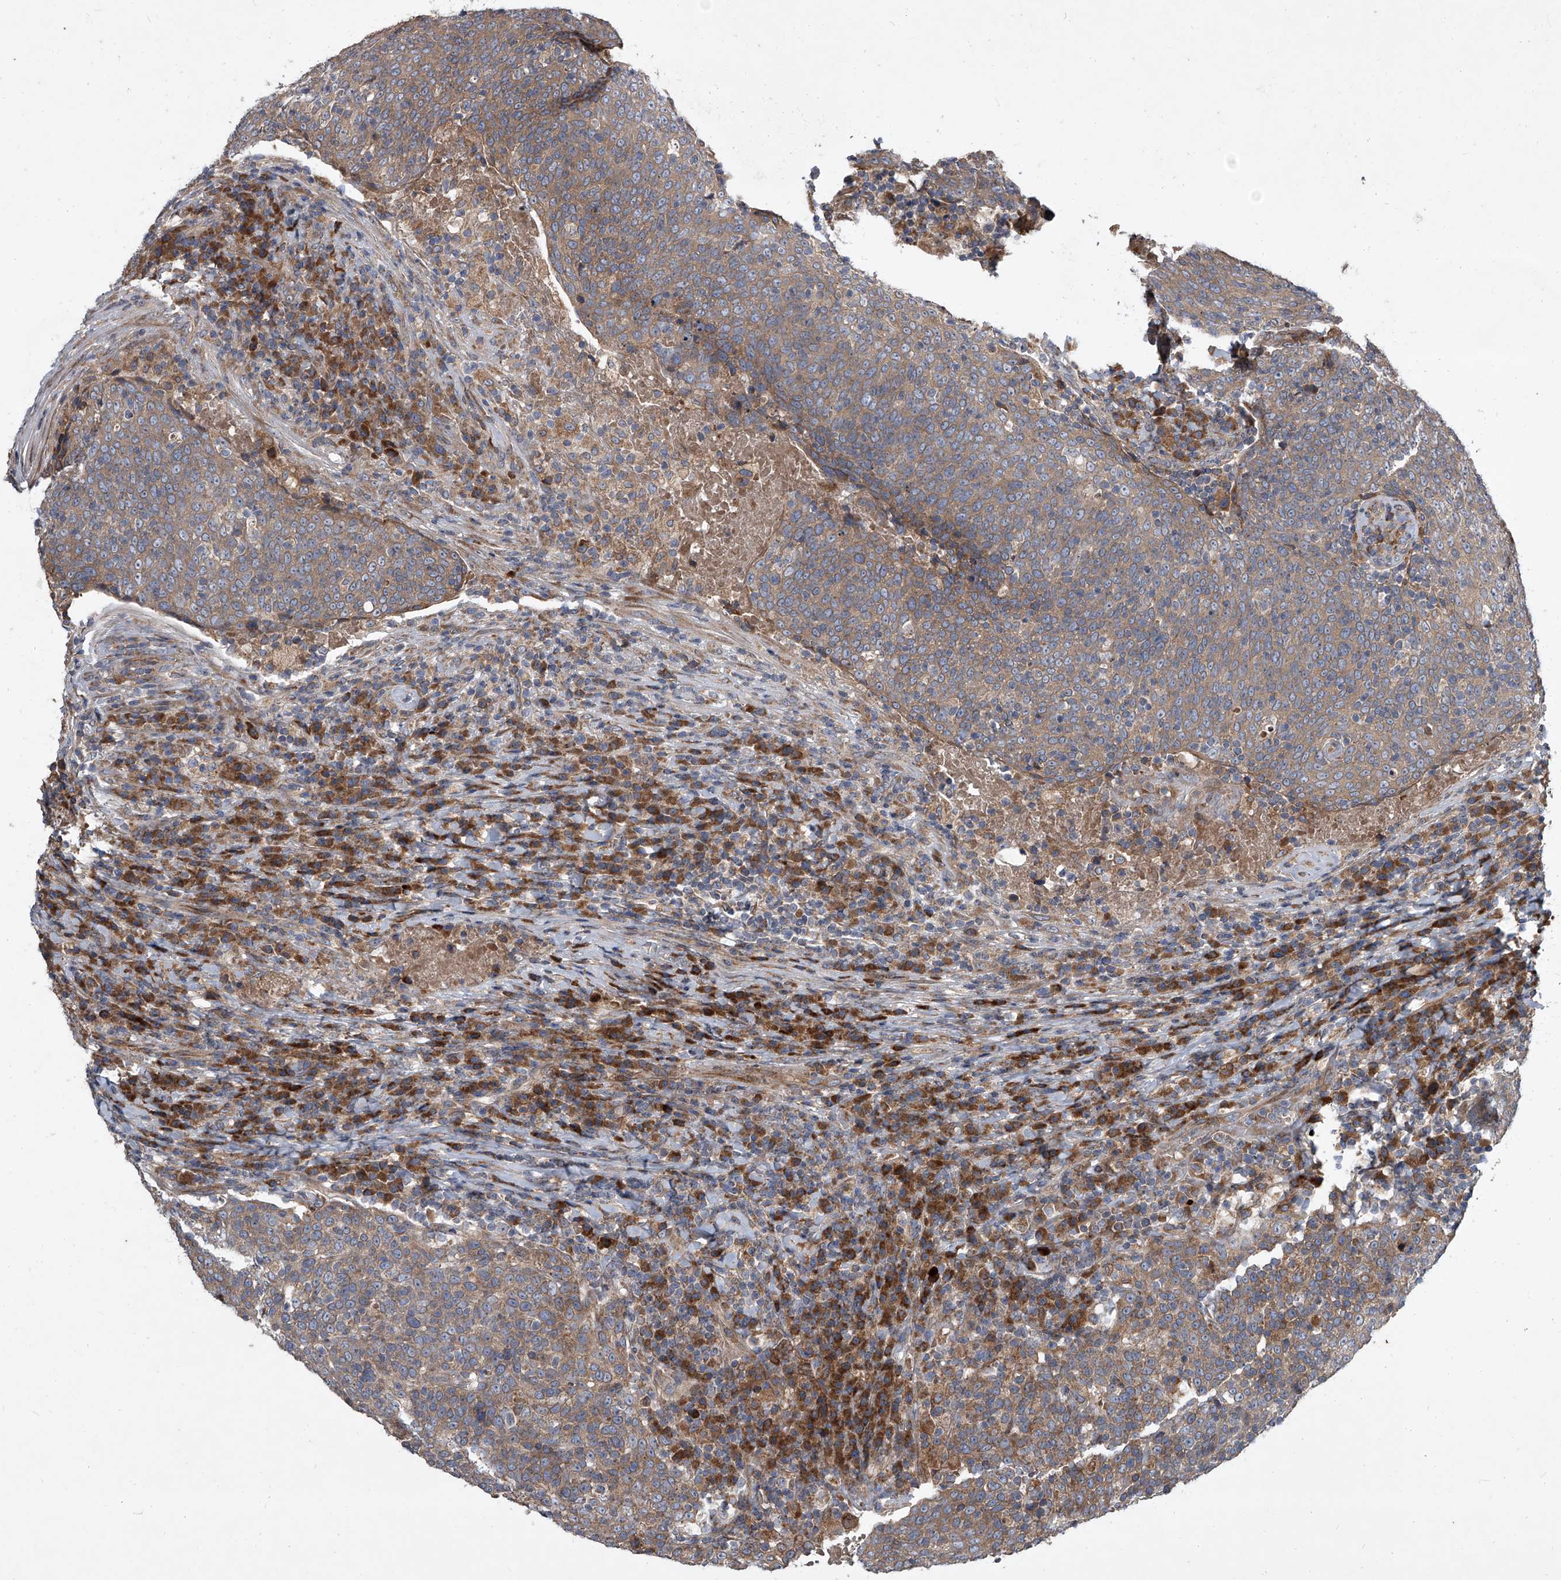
{"staining": {"intensity": "moderate", "quantity": ">75%", "location": "cytoplasmic/membranous"}, "tissue": "head and neck cancer", "cell_type": "Tumor cells", "image_type": "cancer", "snomed": [{"axis": "morphology", "description": "Squamous cell carcinoma, NOS"}, {"axis": "morphology", "description": "Squamous cell carcinoma, metastatic, NOS"}, {"axis": "topography", "description": "Lymph node"}, {"axis": "topography", "description": "Head-Neck"}], "caption": "Squamous cell carcinoma (head and neck) stained with DAB immunohistochemistry (IHC) demonstrates medium levels of moderate cytoplasmic/membranous expression in approximately >75% of tumor cells.", "gene": "EVA1C", "patient": {"sex": "male", "age": 62}}